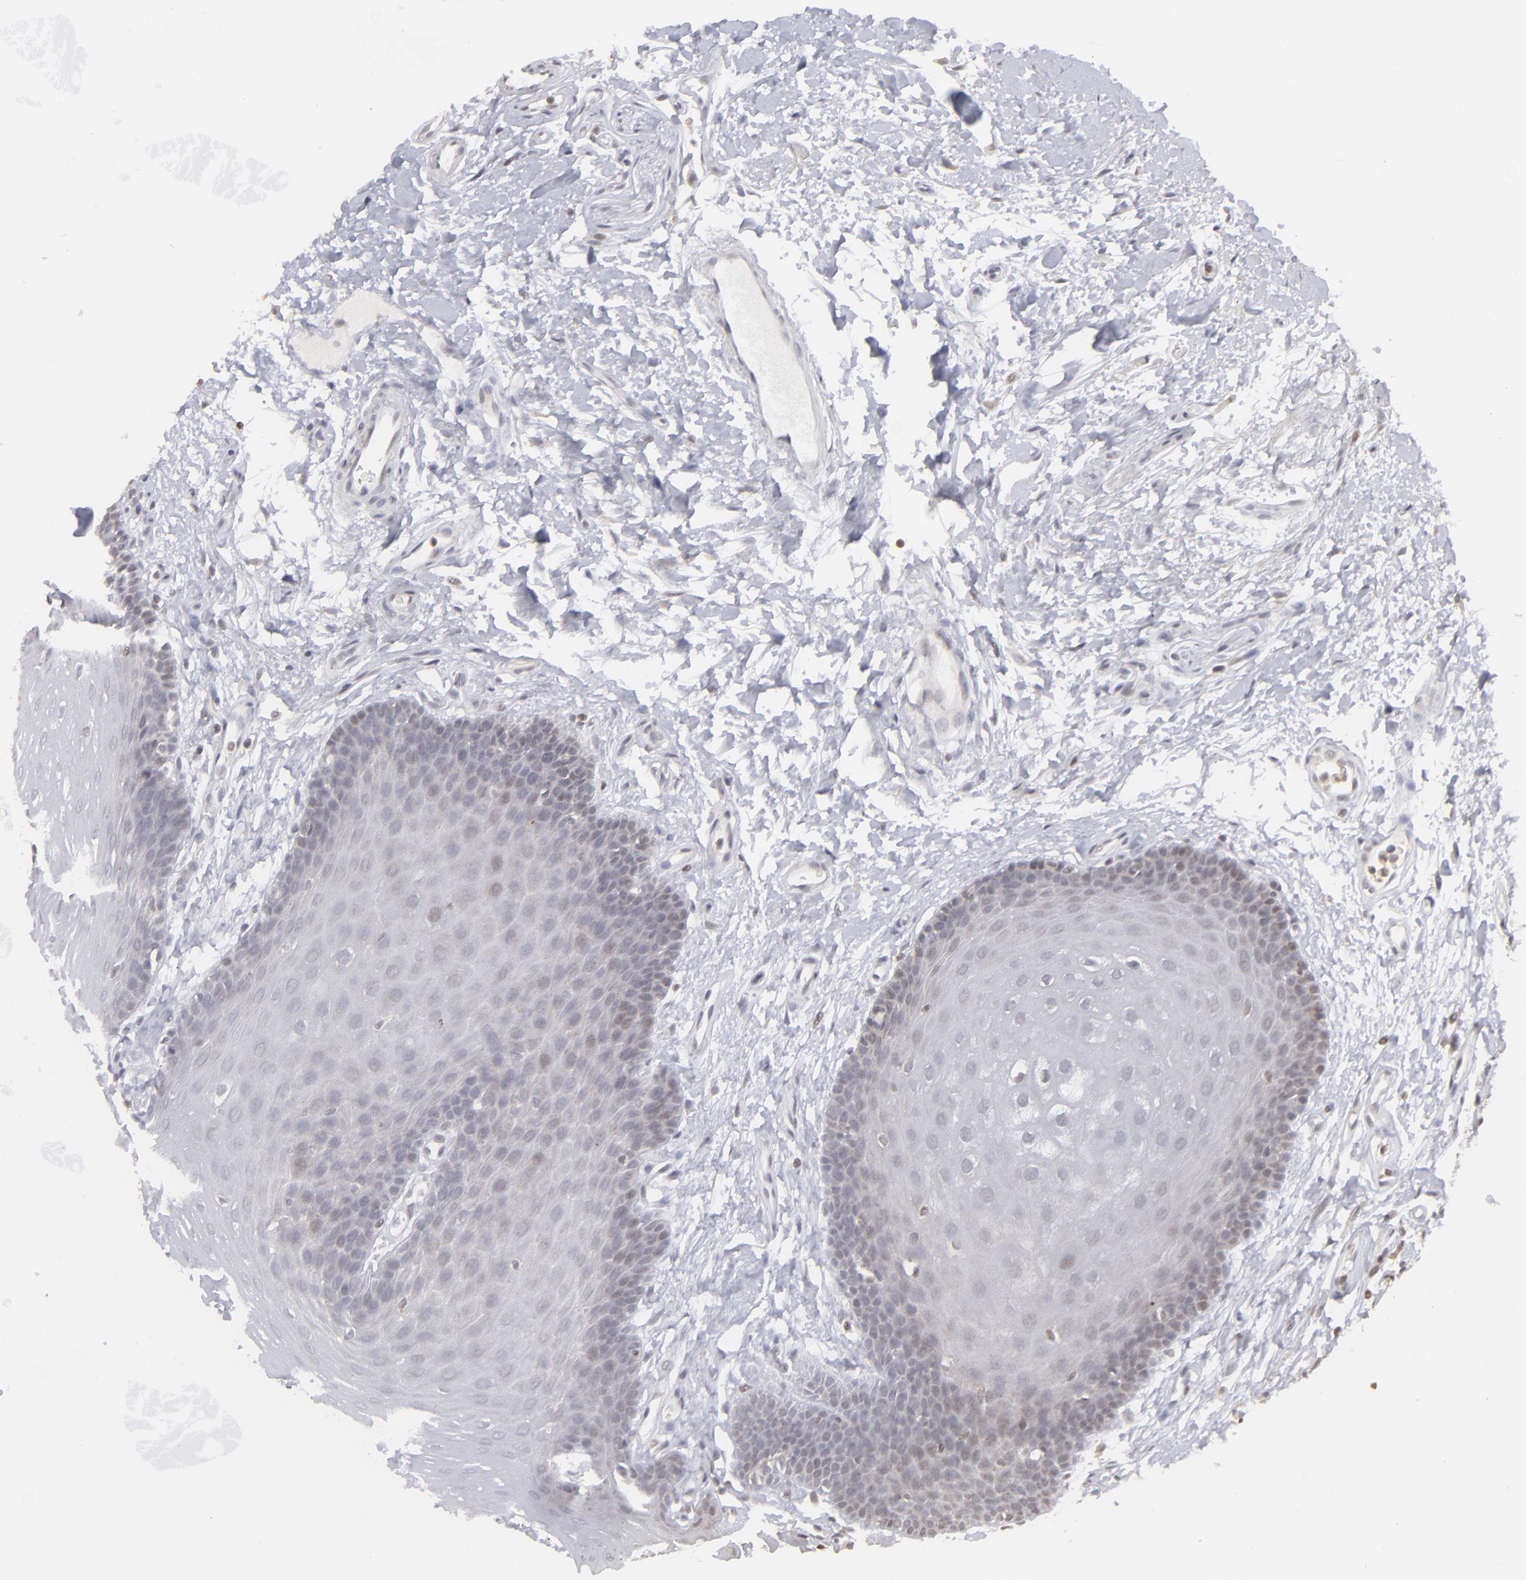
{"staining": {"intensity": "negative", "quantity": "none", "location": "none"}, "tissue": "oral mucosa", "cell_type": "Squamous epithelial cells", "image_type": "normal", "snomed": [{"axis": "morphology", "description": "Normal tissue, NOS"}, {"axis": "topography", "description": "Oral tissue"}], "caption": "The IHC histopathology image has no significant positivity in squamous epithelial cells of oral mucosa.", "gene": "CLDN2", "patient": {"sex": "male", "age": 62}}